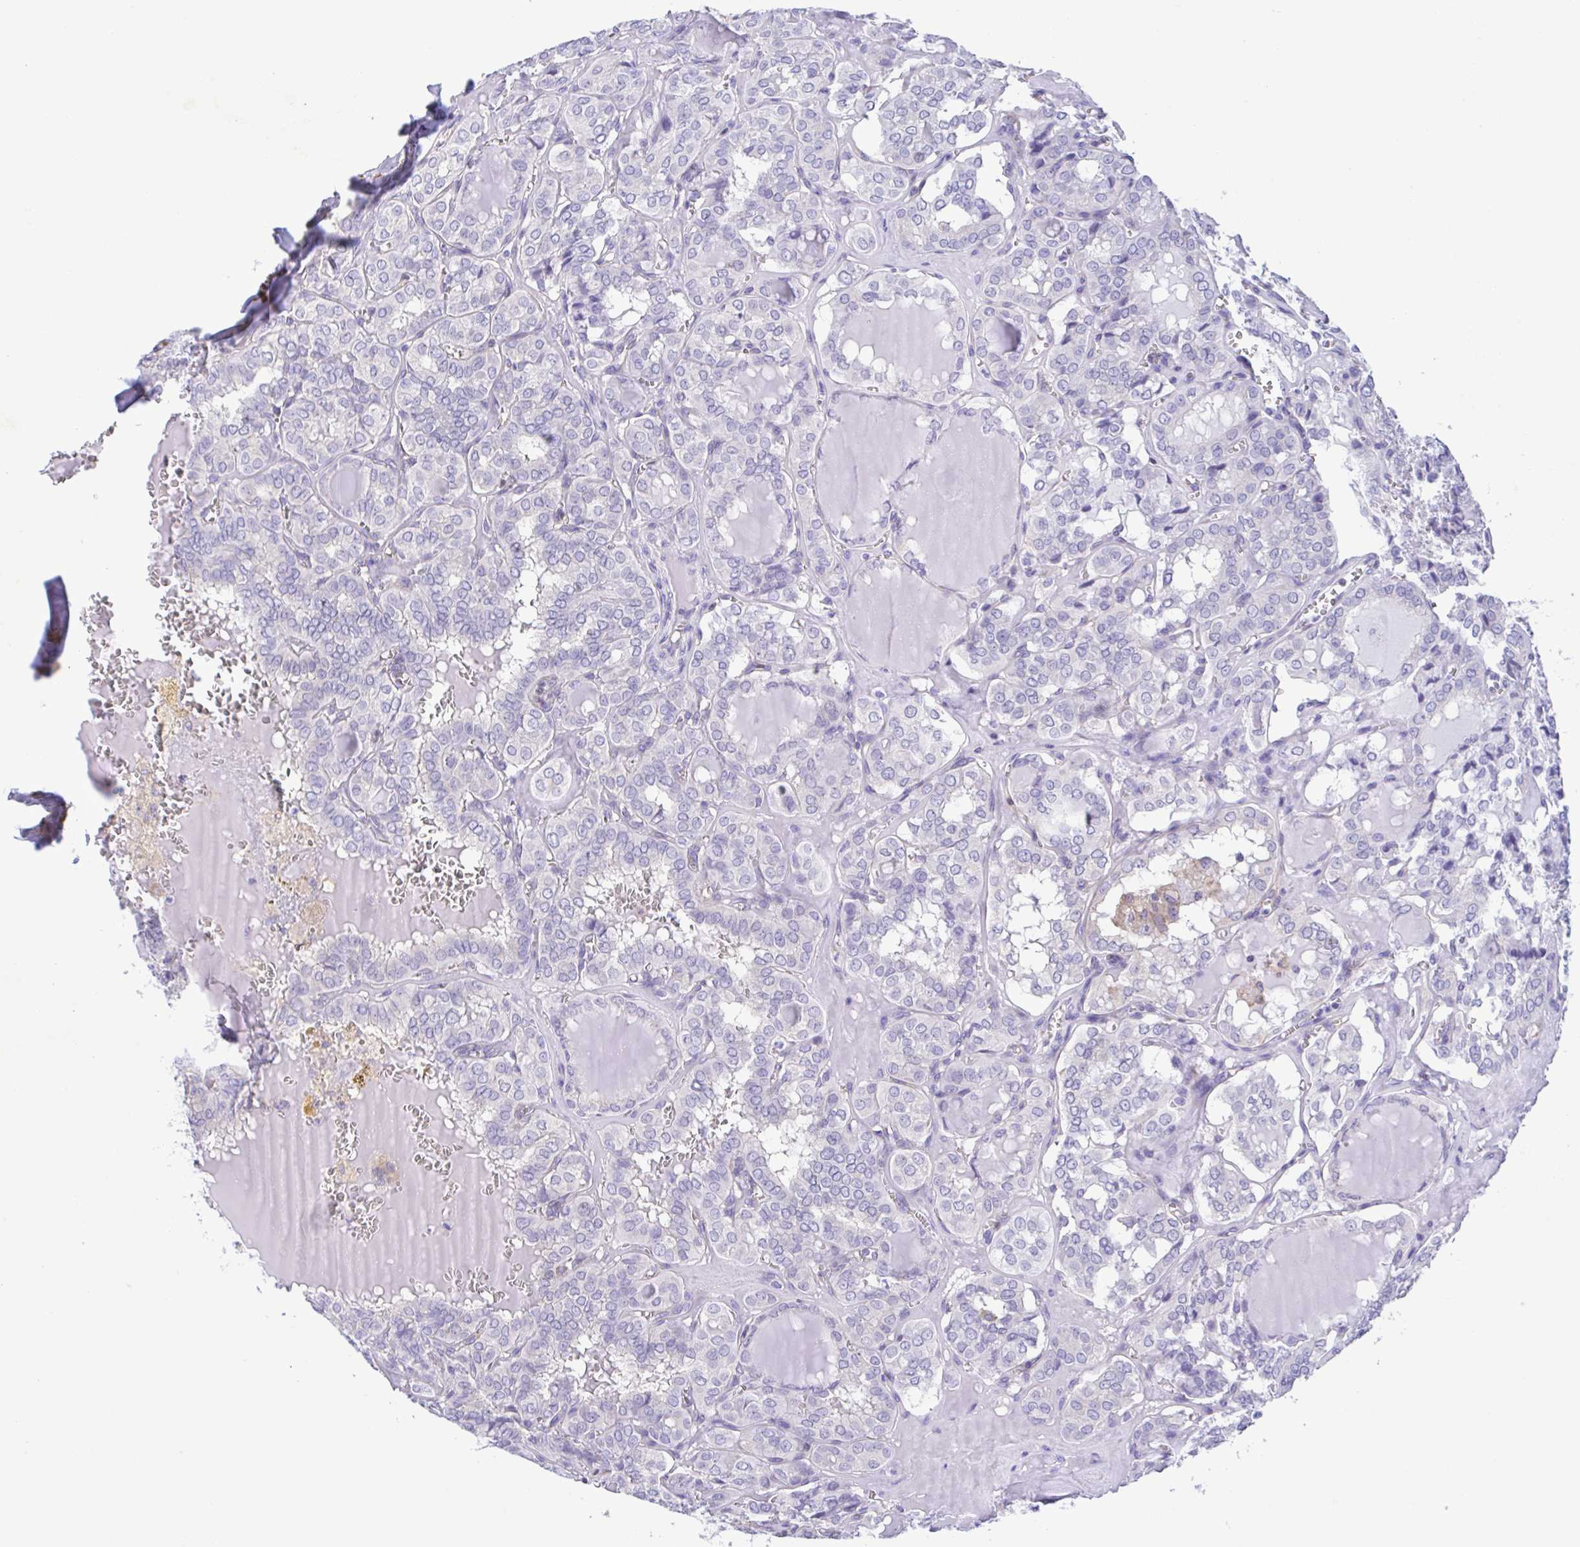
{"staining": {"intensity": "negative", "quantity": "none", "location": "none"}, "tissue": "thyroid cancer", "cell_type": "Tumor cells", "image_type": "cancer", "snomed": [{"axis": "morphology", "description": "Papillary adenocarcinoma, NOS"}, {"axis": "topography", "description": "Thyroid gland"}], "caption": "Tumor cells are negative for protein expression in human thyroid cancer (papillary adenocarcinoma). (DAB (3,3'-diaminobenzidine) immunohistochemistry visualized using brightfield microscopy, high magnification).", "gene": "TNNI3", "patient": {"sex": "female", "age": 41}}